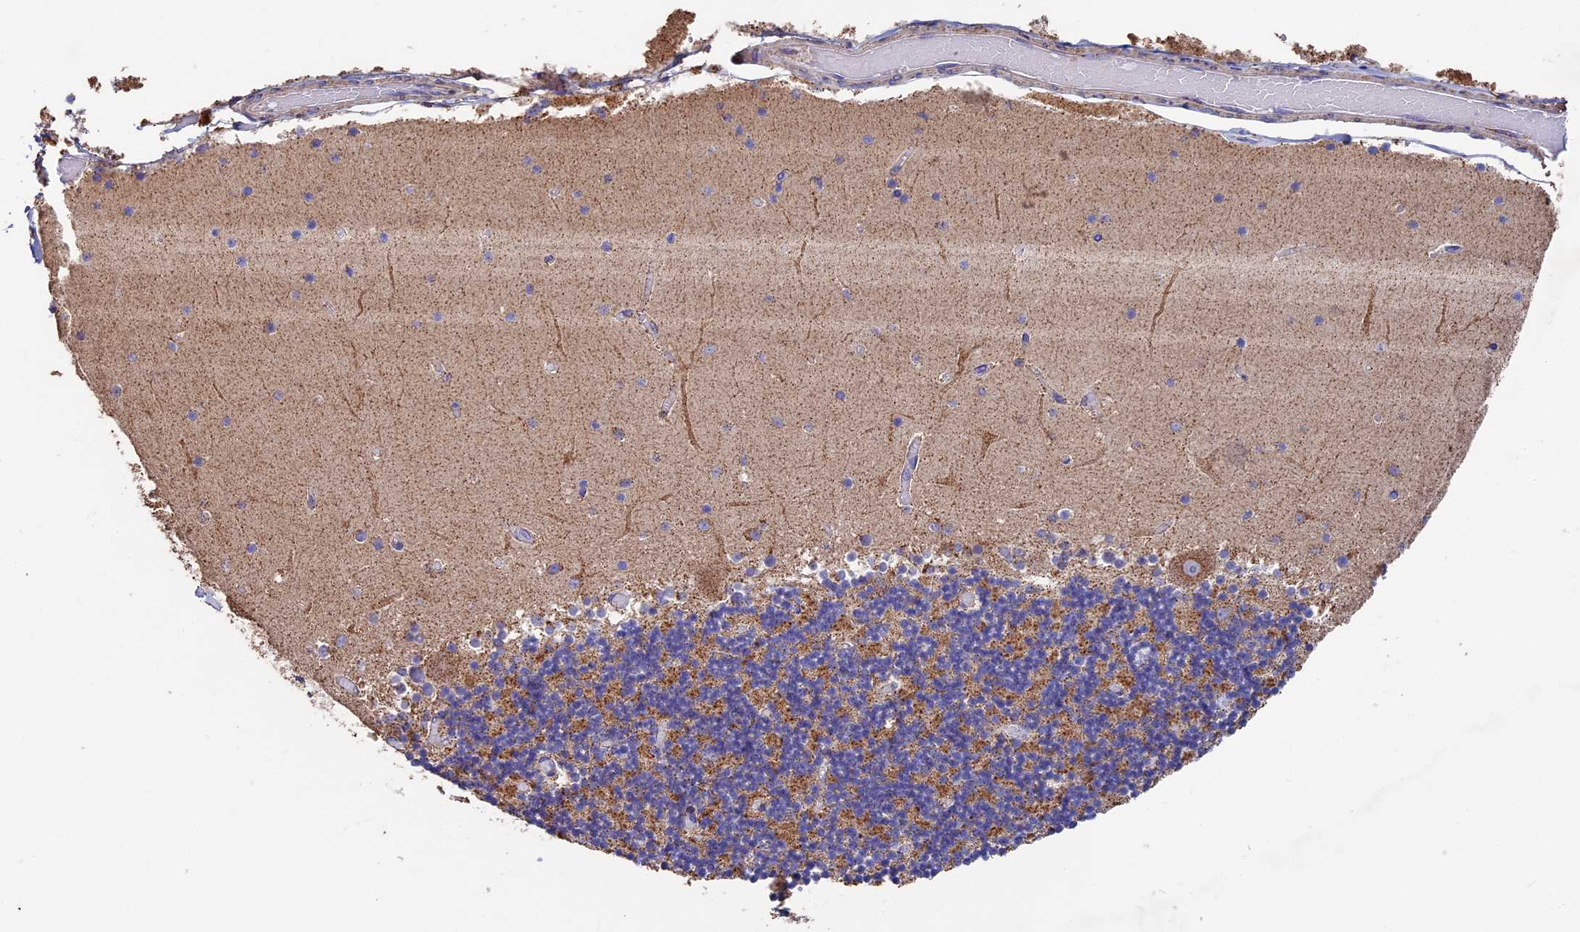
{"staining": {"intensity": "moderate", "quantity": ">75%", "location": "cytoplasmic/membranous"}, "tissue": "cerebellum", "cell_type": "Cells in granular layer", "image_type": "normal", "snomed": [{"axis": "morphology", "description": "Normal tissue, NOS"}, {"axis": "topography", "description": "Cerebellum"}], "caption": "Cerebellum stained with immunohistochemistry reveals moderate cytoplasmic/membranous expression in about >75% of cells in granular layer. Immunohistochemistry (ihc) stains the protein of interest in brown and the nuclei are stained blue.", "gene": "ADAT1", "patient": {"sex": "female", "age": 28}}